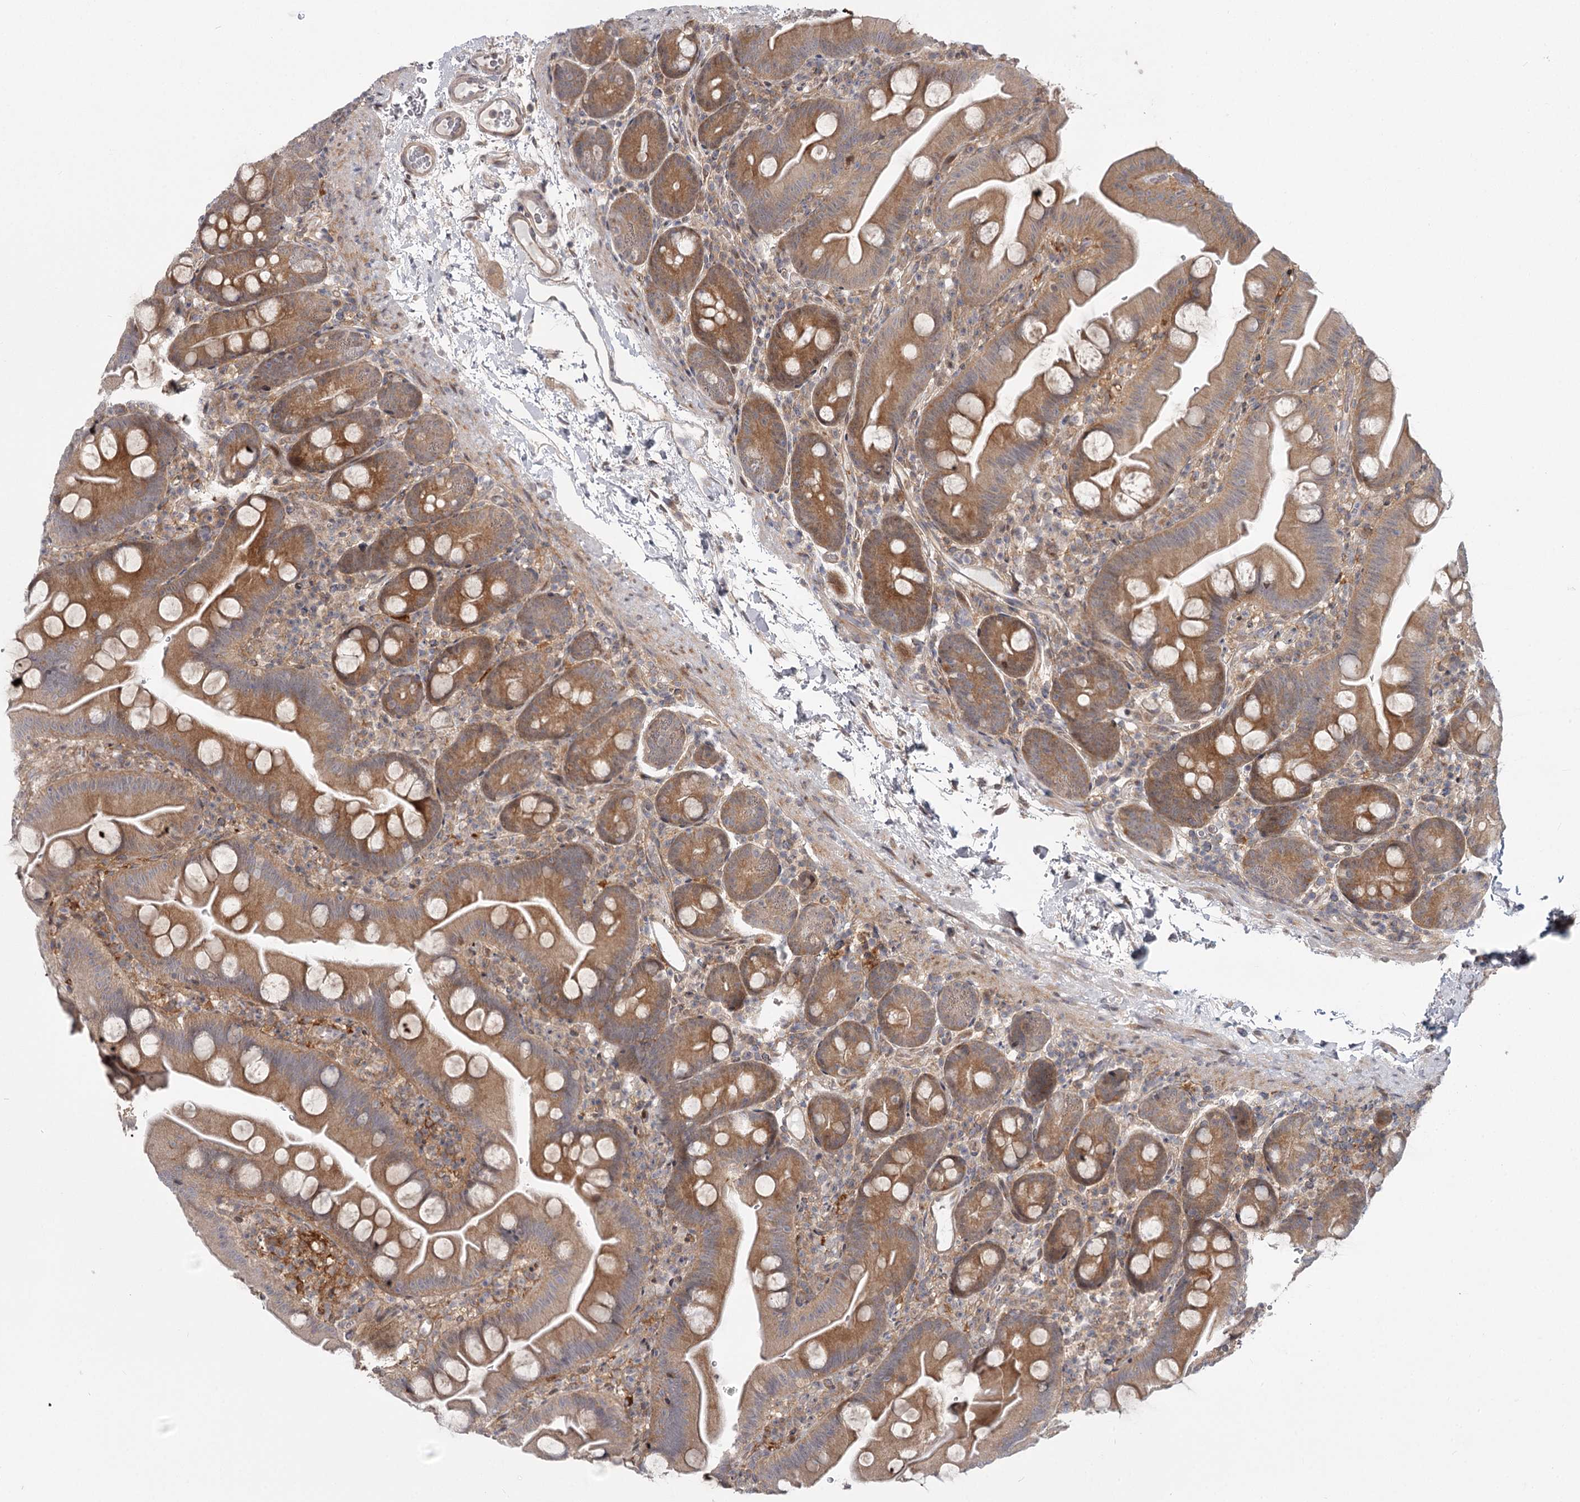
{"staining": {"intensity": "moderate", "quantity": "25%-75%", "location": "cytoplasmic/membranous"}, "tissue": "small intestine", "cell_type": "Glandular cells", "image_type": "normal", "snomed": [{"axis": "morphology", "description": "Normal tissue, NOS"}, {"axis": "topography", "description": "Small intestine"}], "caption": "Immunohistochemistry (IHC) micrograph of normal small intestine stained for a protein (brown), which exhibits medium levels of moderate cytoplasmic/membranous expression in approximately 25%-75% of glandular cells.", "gene": "CCNG2", "patient": {"sex": "female", "age": 68}}